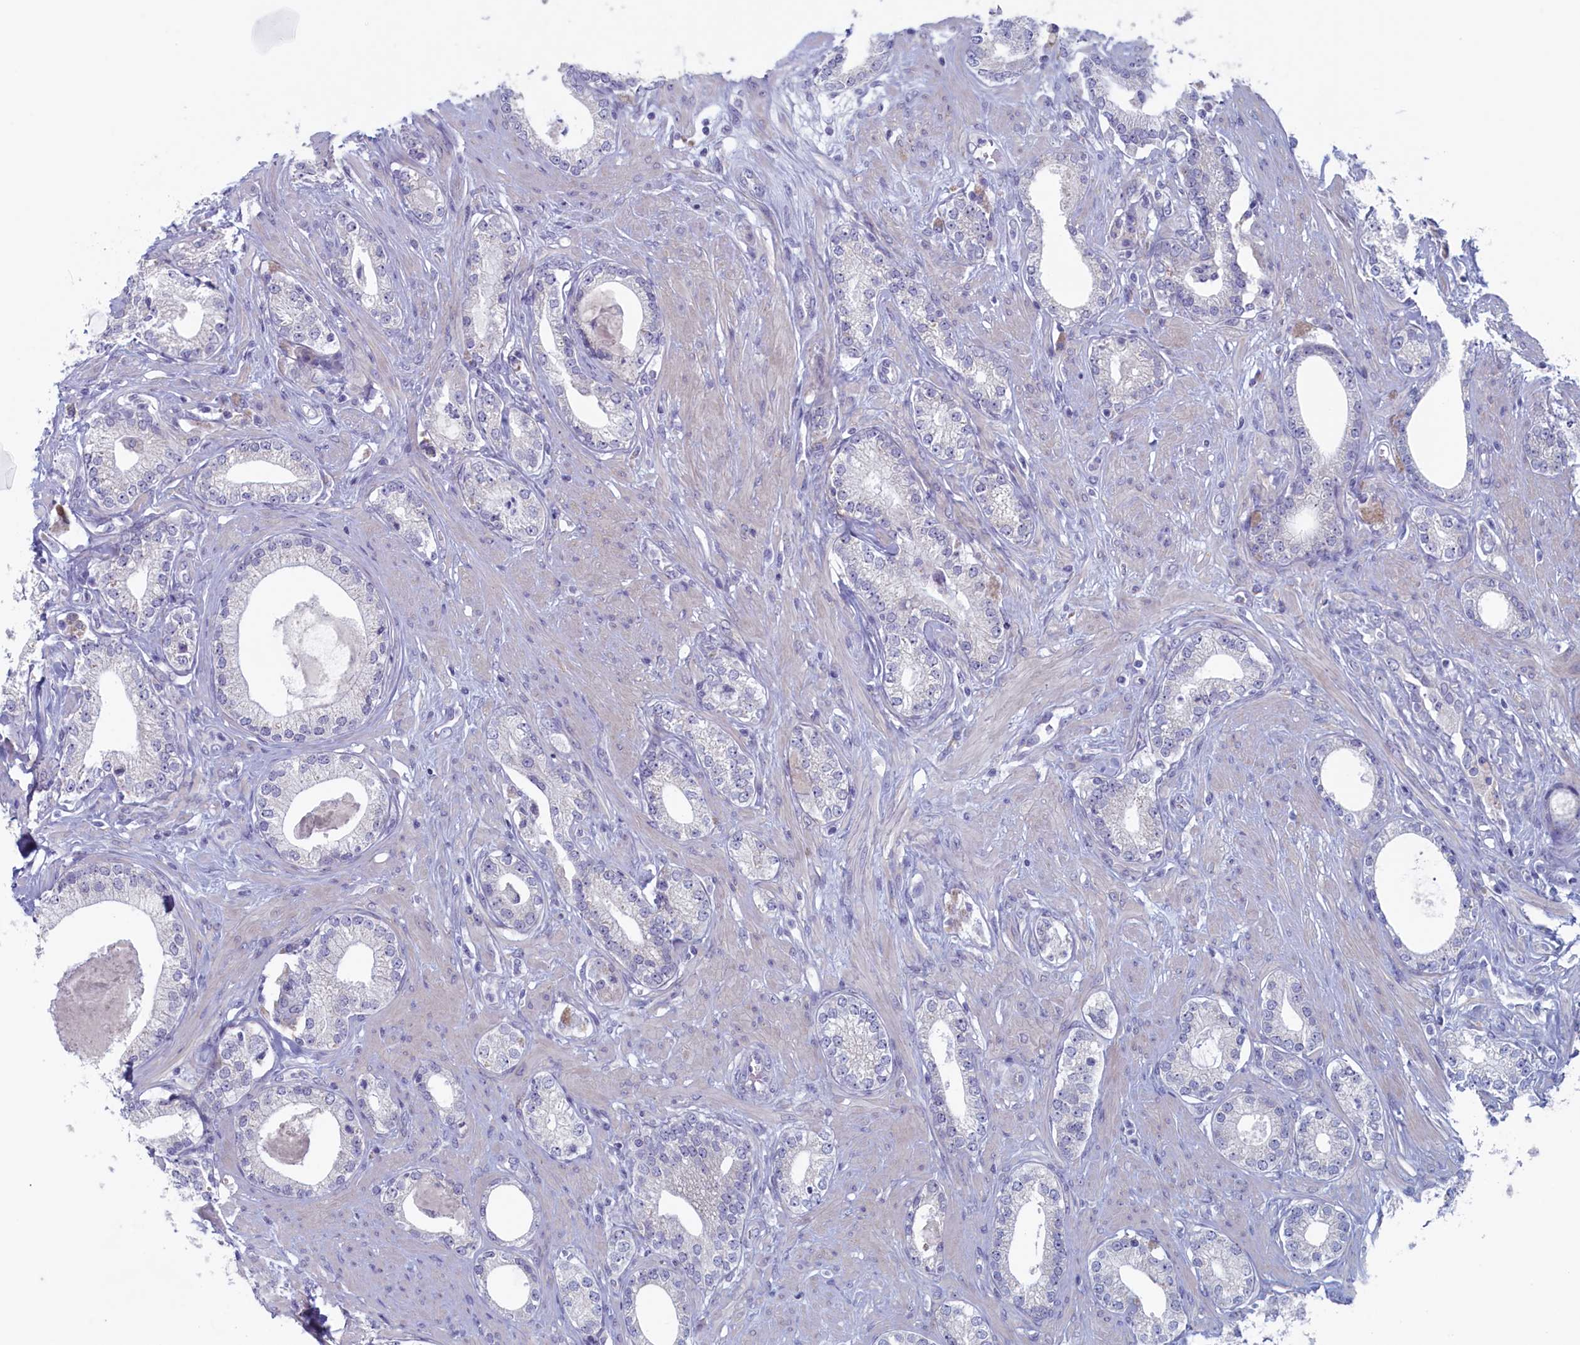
{"staining": {"intensity": "negative", "quantity": "none", "location": "none"}, "tissue": "prostate cancer", "cell_type": "Tumor cells", "image_type": "cancer", "snomed": [{"axis": "morphology", "description": "Adenocarcinoma, High grade"}, {"axis": "topography", "description": "Prostate"}], "caption": "Histopathology image shows no protein expression in tumor cells of prostate cancer (adenocarcinoma (high-grade)) tissue.", "gene": "WDR76", "patient": {"sex": "male", "age": 63}}